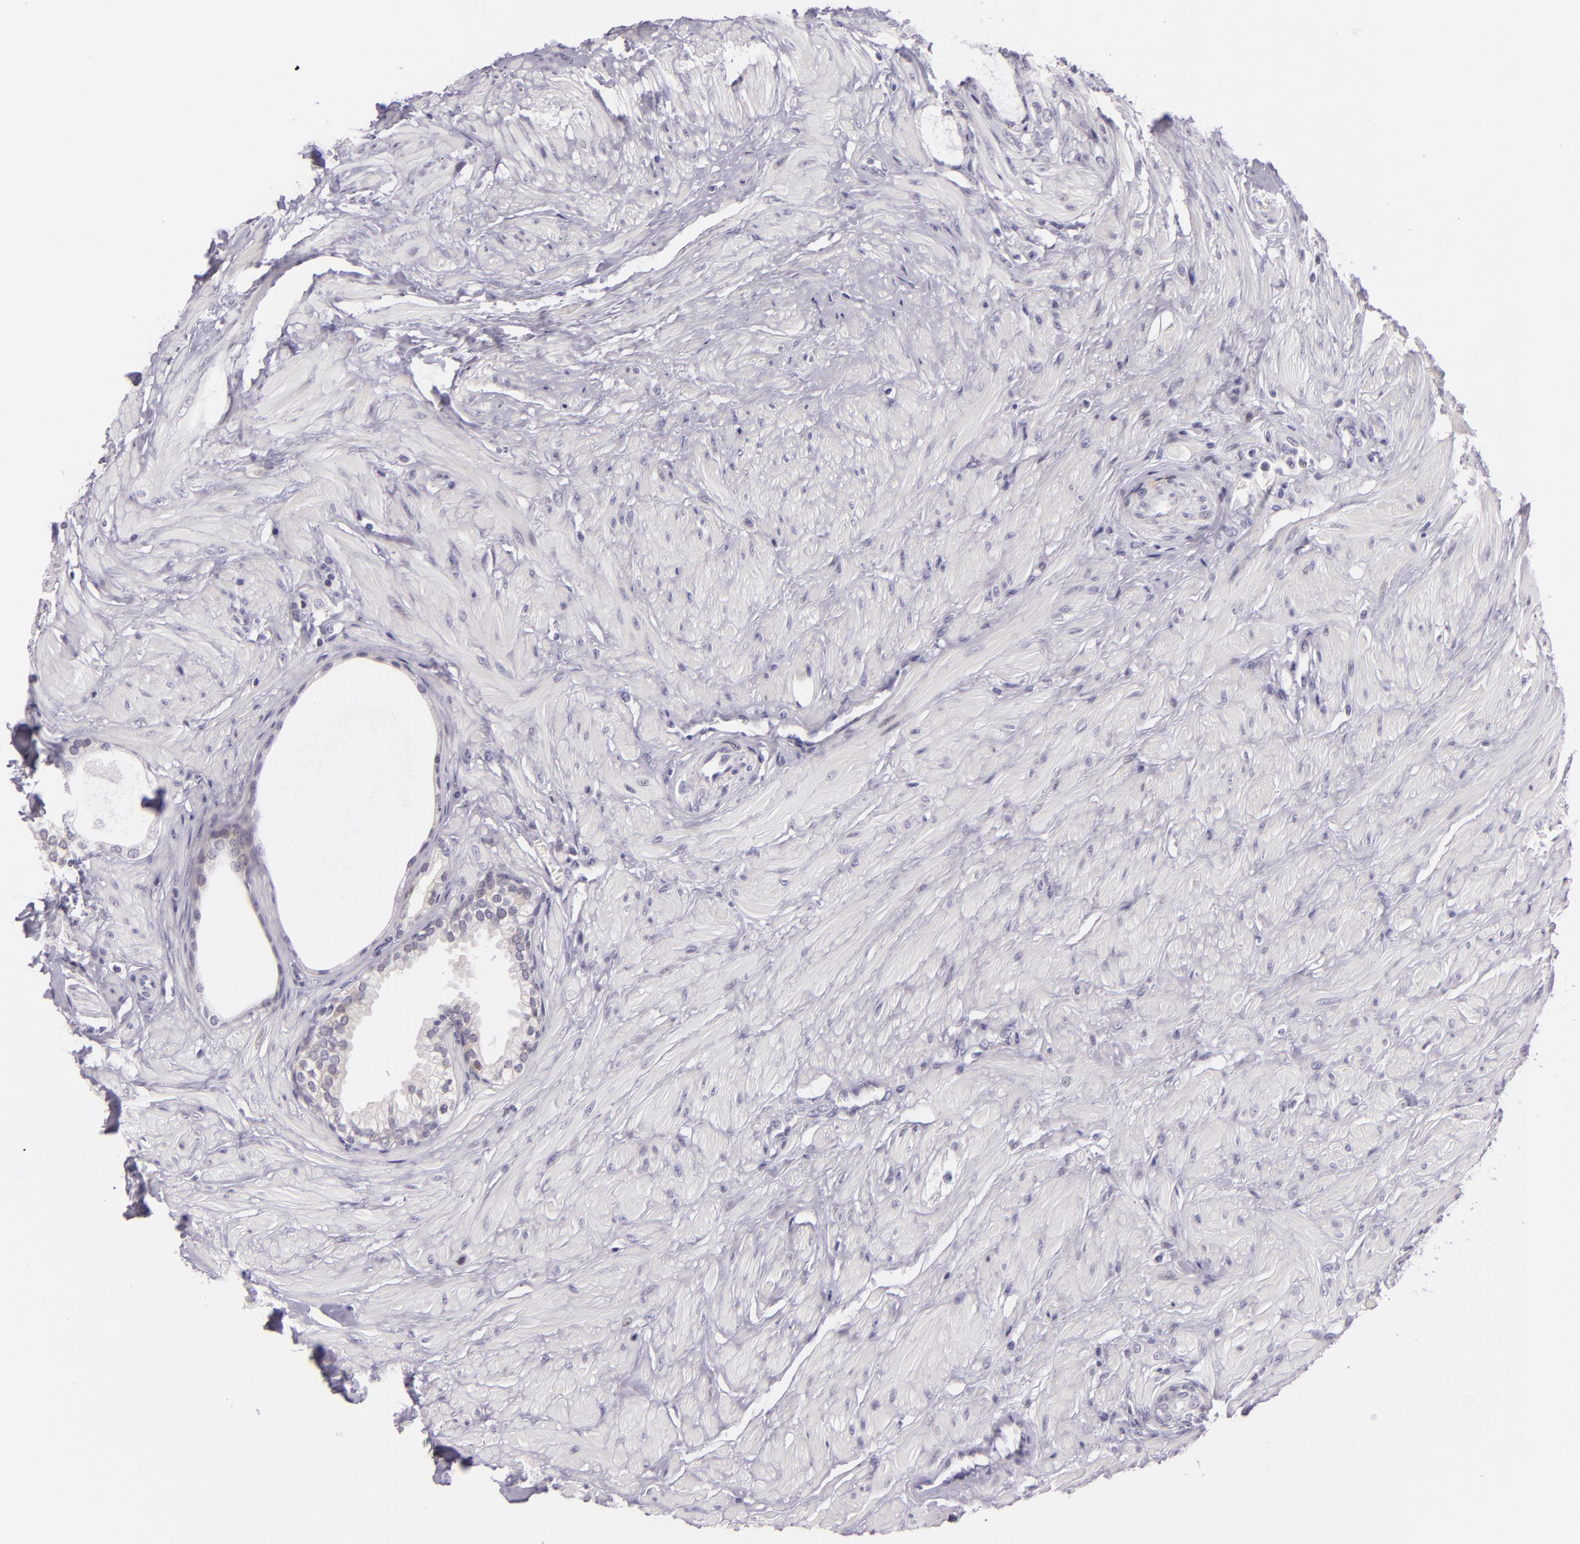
{"staining": {"intensity": "weak", "quantity": "<25%", "location": "cytoplasmic/membranous"}, "tissue": "prostate", "cell_type": "Glandular cells", "image_type": "normal", "snomed": [{"axis": "morphology", "description": "Normal tissue, NOS"}, {"axis": "topography", "description": "Prostate"}], "caption": "DAB (3,3'-diaminobenzidine) immunohistochemical staining of normal human prostate demonstrates no significant staining in glandular cells. (DAB (3,3'-diaminobenzidine) immunohistochemistry with hematoxylin counter stain).", "gene": "HSP90AA1", "patient": {"sex": "male", "age": 64}}